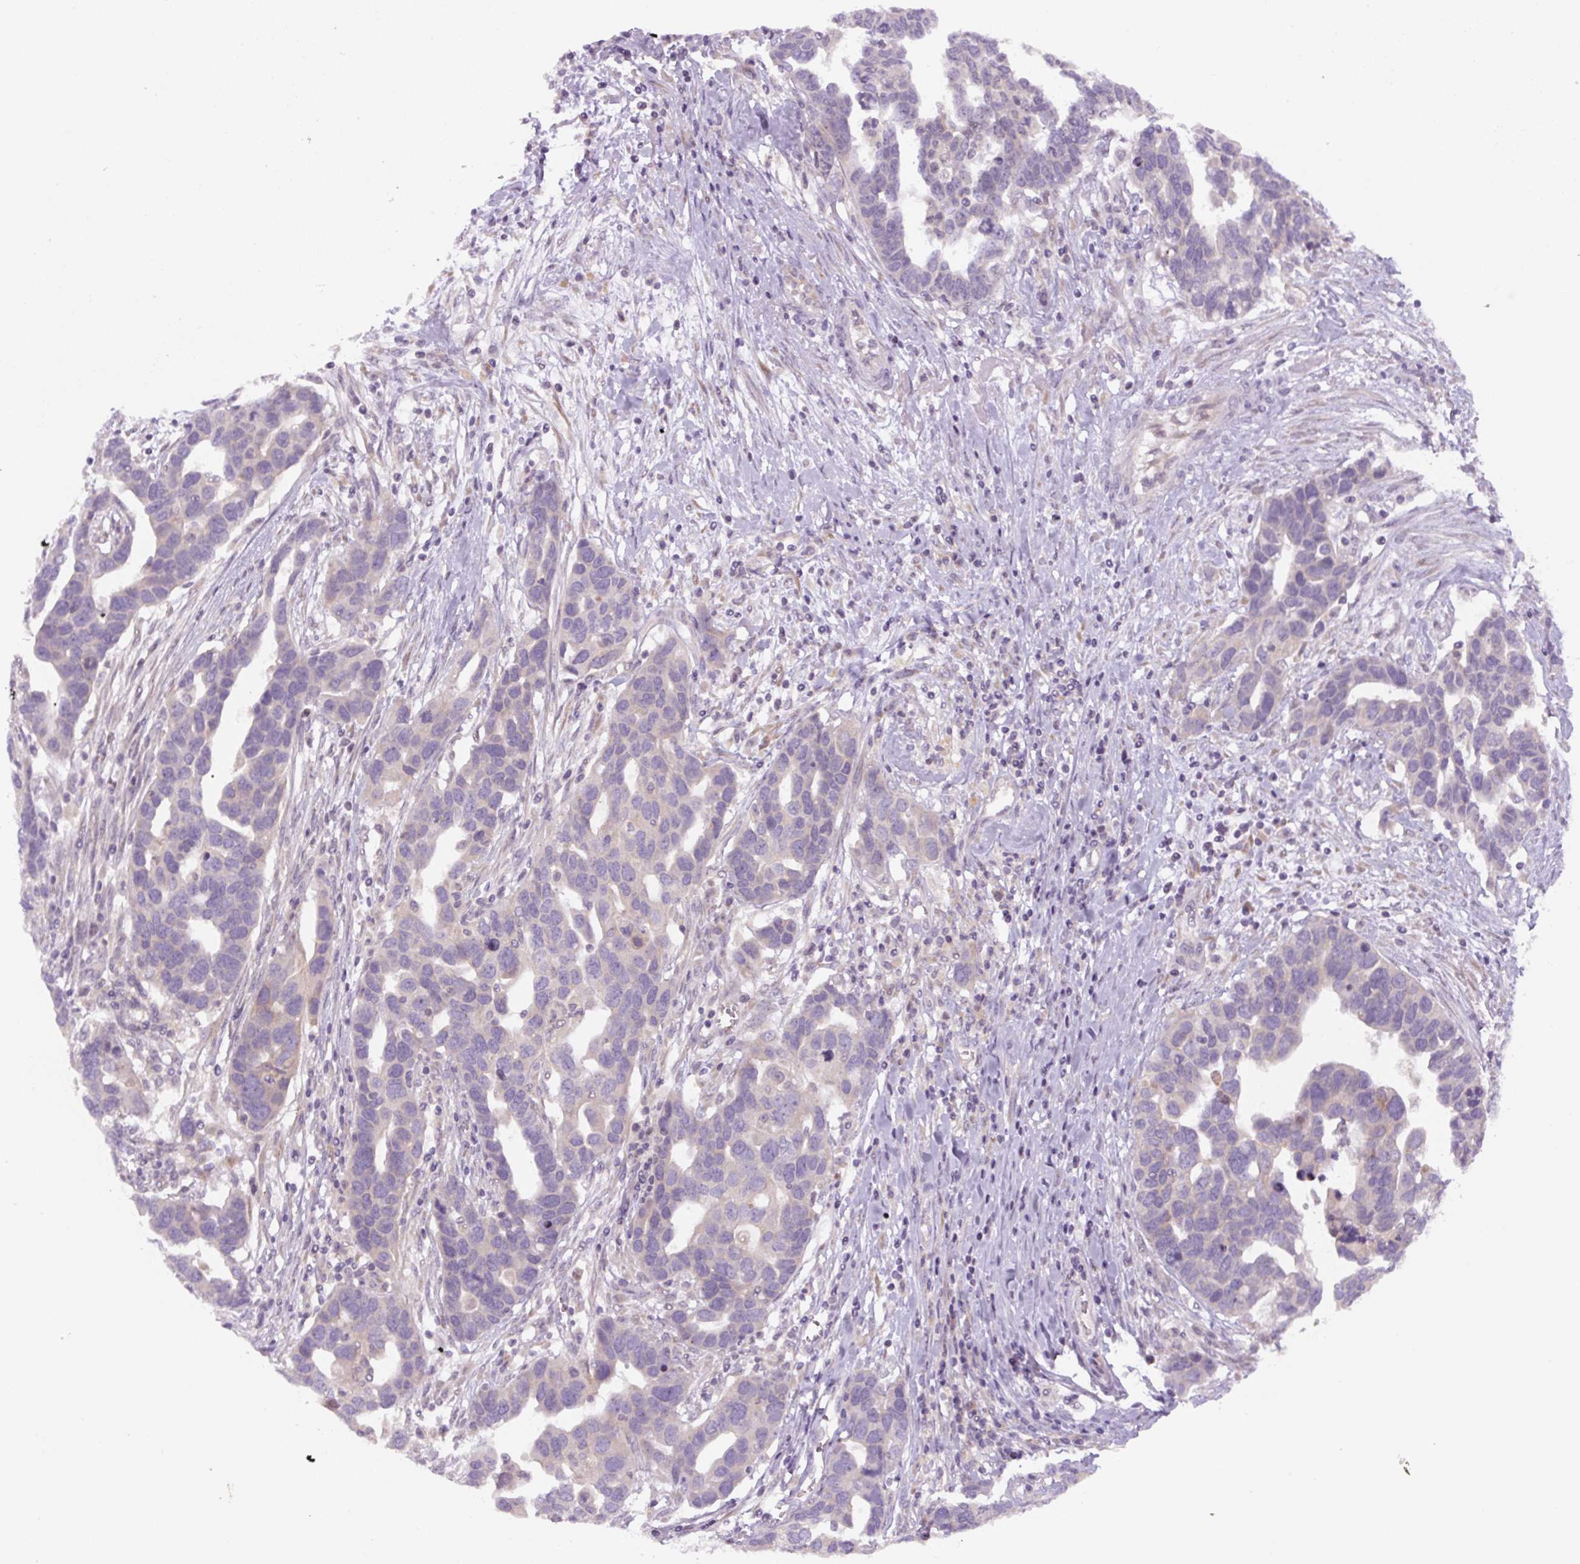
{"staining": {"intensity": "negative", "quantity": "none", "location": "none"}, "tissue": "ovarian cancer", "cell_type": "Tumor cells", "image_type": "cancer", "snomed": [{"axis": "morphology", "description": "Cystadenocarcinoma, serous, NOS"}, {"axis": "topography", "description": "Ovary"}], "caption": "This photomicrograph is of ovarian serous cystadenocarcinoma stained with immunohistochemistry (IHC) to label a protein in brown with the nuclei are counter-stained blue. There is no expression in tumor cells.", "gene": "YIF1B", "patient": {"sex": "female", "age": 54}}